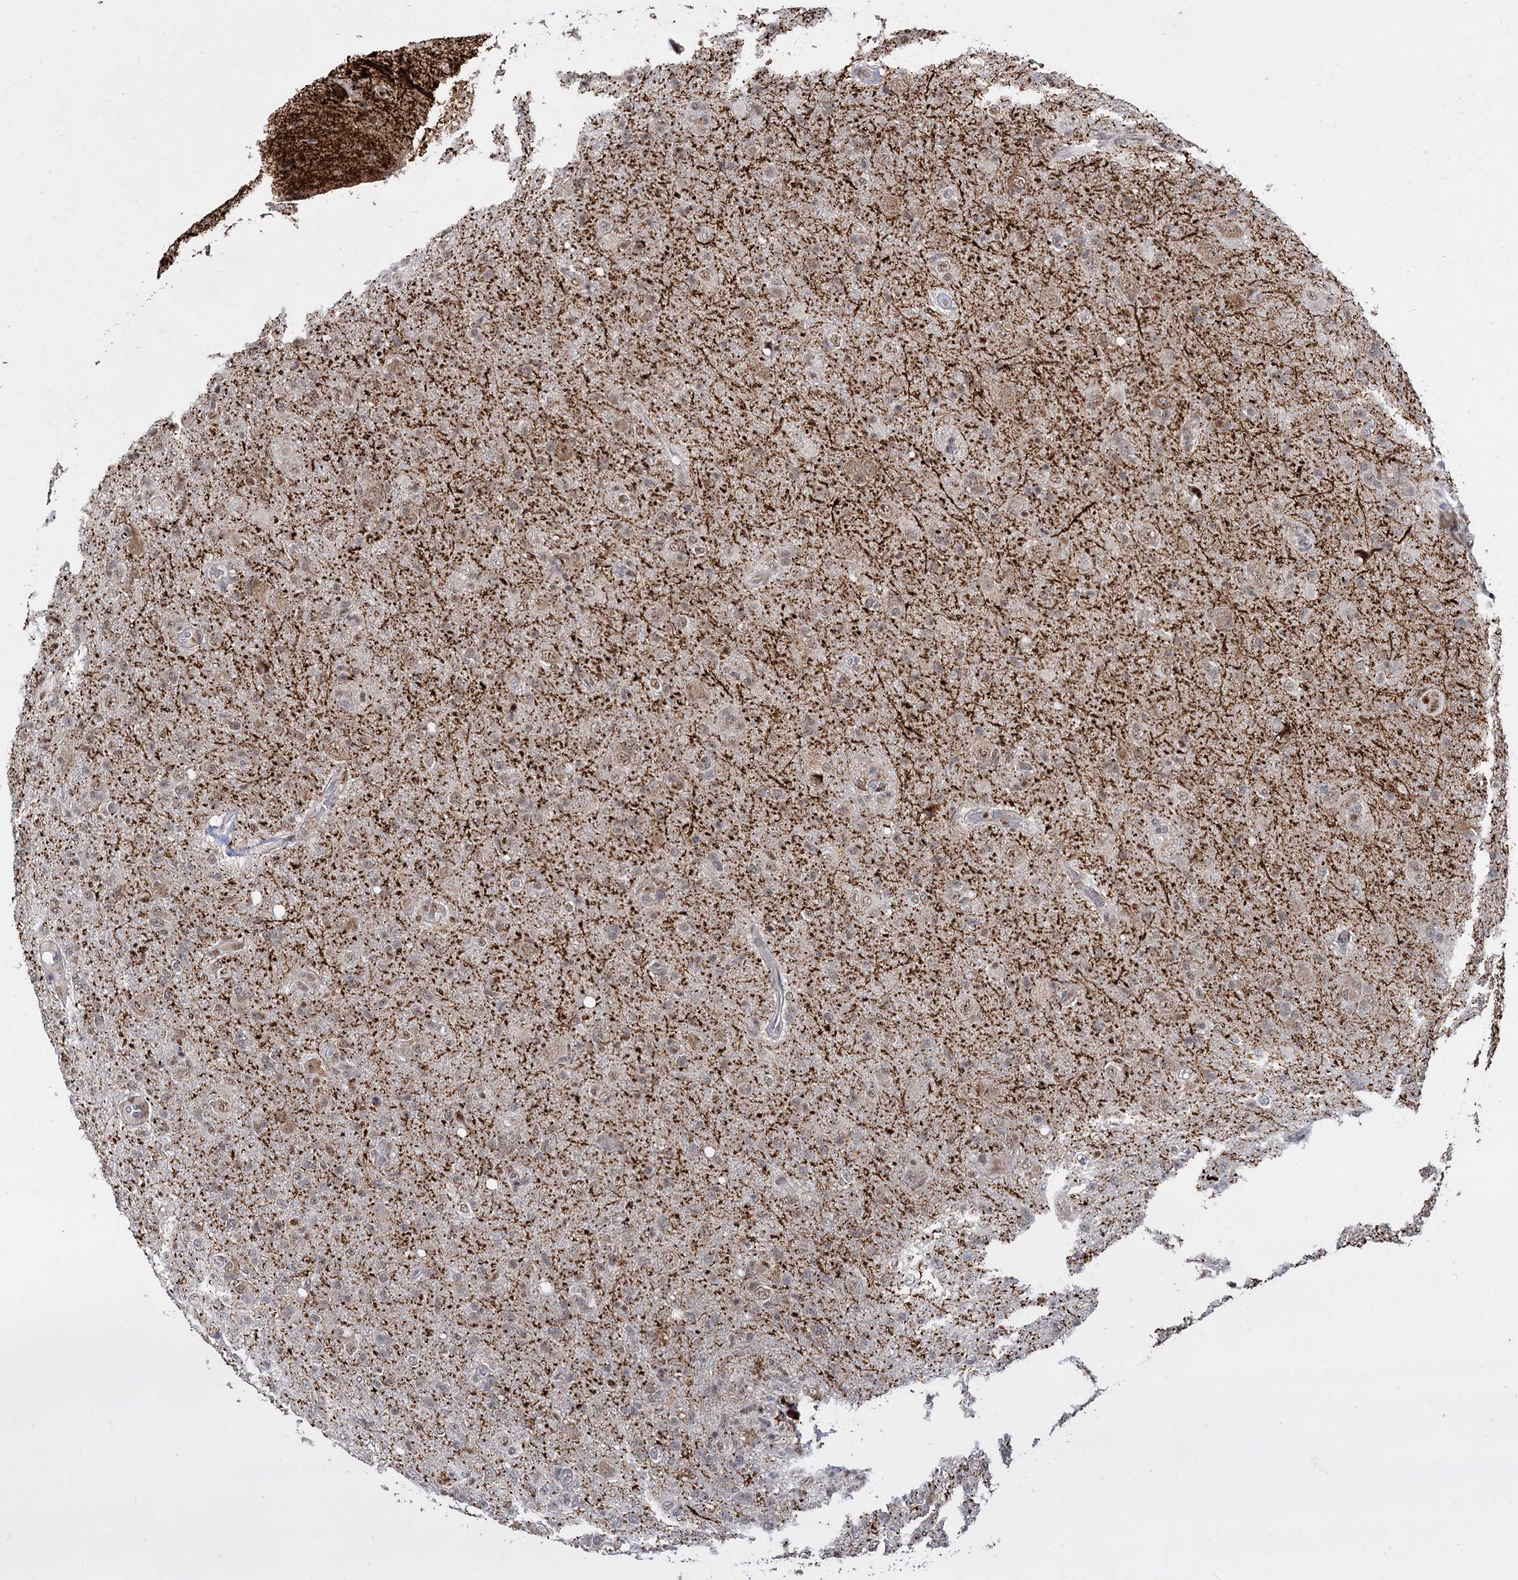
{"staining": {"intensity": "moderate", "quantity": "25%-75%", "location": "nuclear"}, "tissue": "glioma", "cell_type": "Tumor cells", "image_type": "cancer", "snomed": [{"axis": "morphology", "description": "Glioma, malignant, High grade"}, {"axis": "topography", "description": "Brain"}], "caption": "About 25%-75% of tumor cells in human malignant glioma (high-grade) reveal moderate nuclear protein positivity as visualized by brown immunohistochemical staining.", "gene": "RPUSD4", "patient": {"sex": "female", "age": 57}}